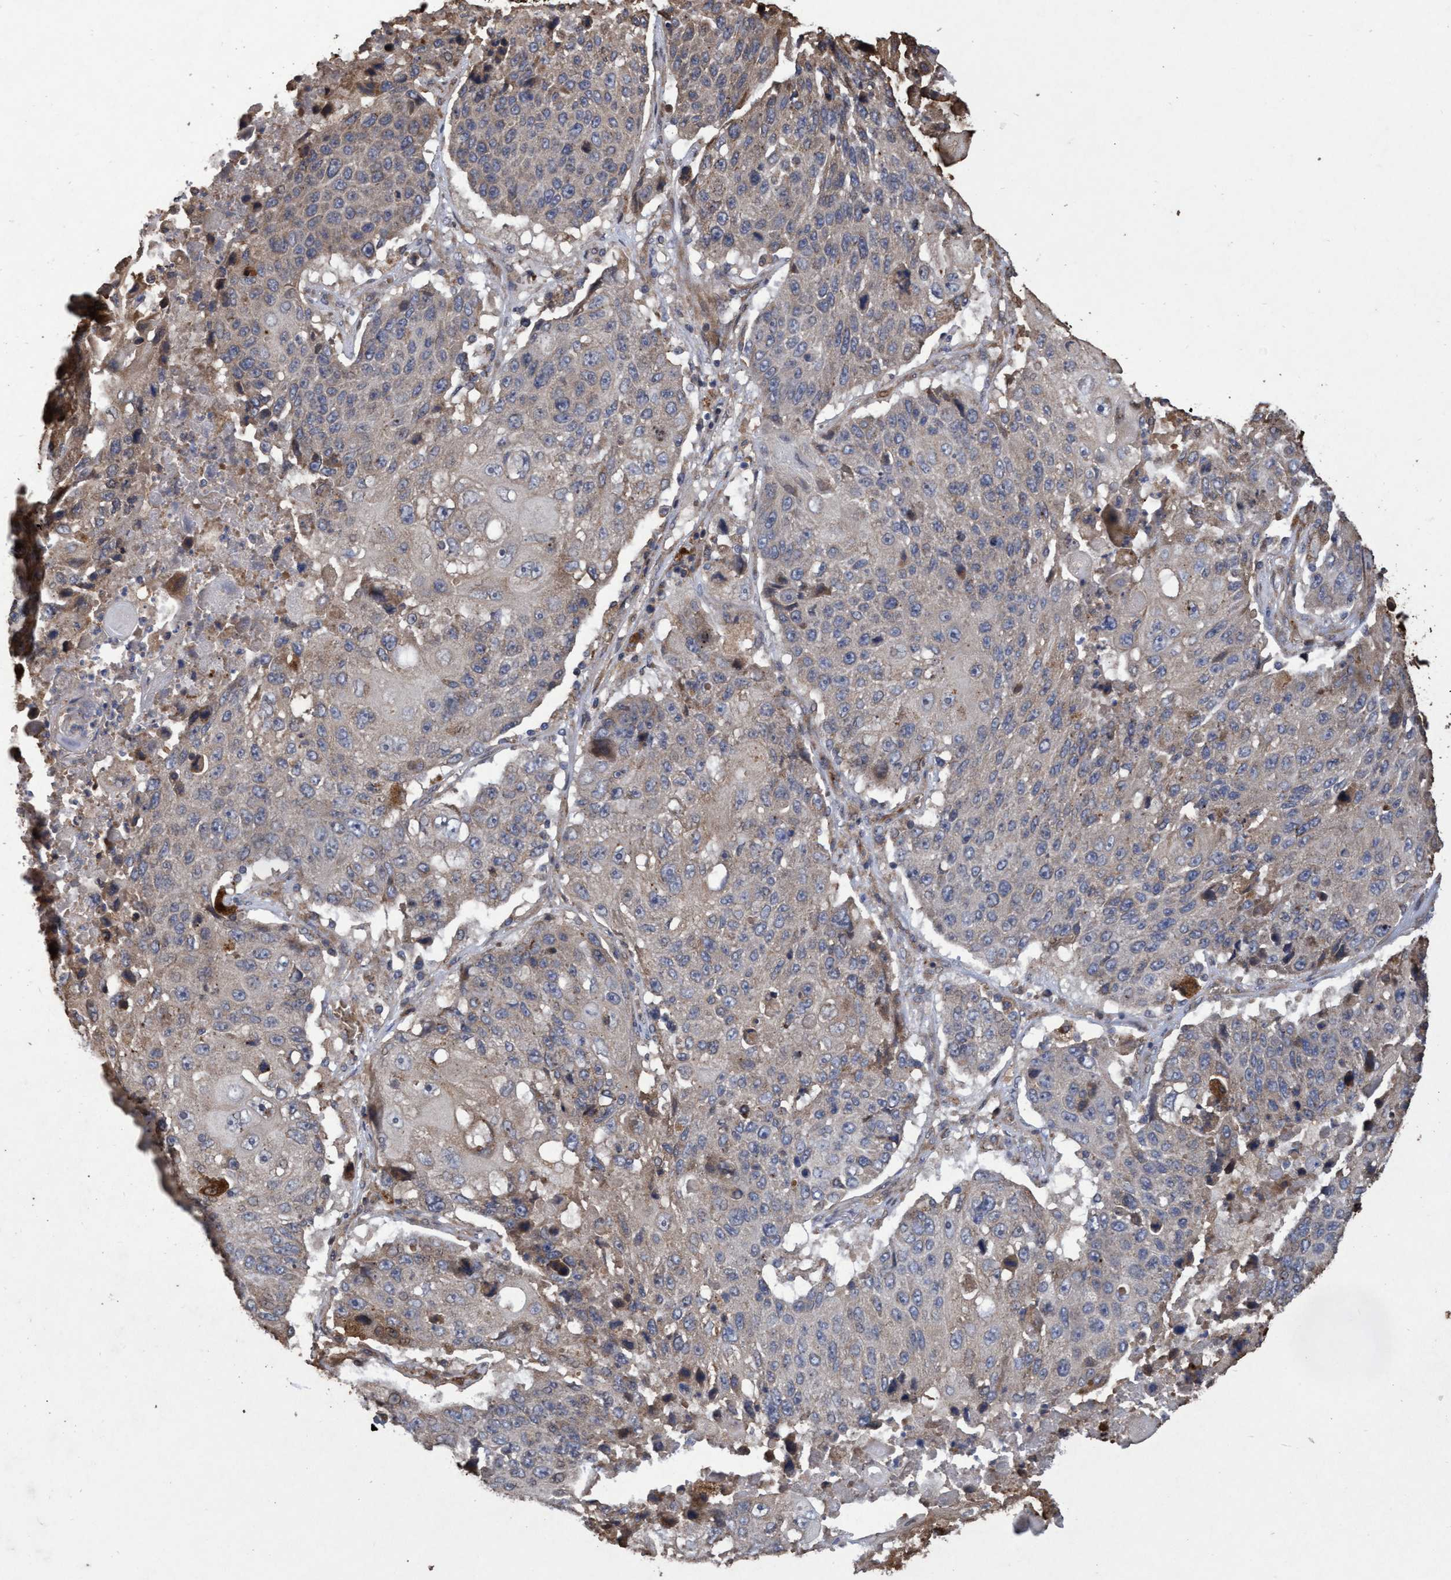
{"staining": {"intensity": "weak", "quantity": "25%-75%", "location": "cytoplasmic/membranous"}, "tissue": "lung cancer", "cell_type": "Tumor cells", "image_type": "cancer", "snomed": [{"axis": "morphology", "description": "Squamous cell carcinoma, NOS"}, {"axis": "topography", "description": "Lung"}], "caption": "Human lung cancer stained with a protein marker reveals weak staining in tumor cells.", "gene": "CHMP6", "patient": {"sex": "male", "age": 61}}